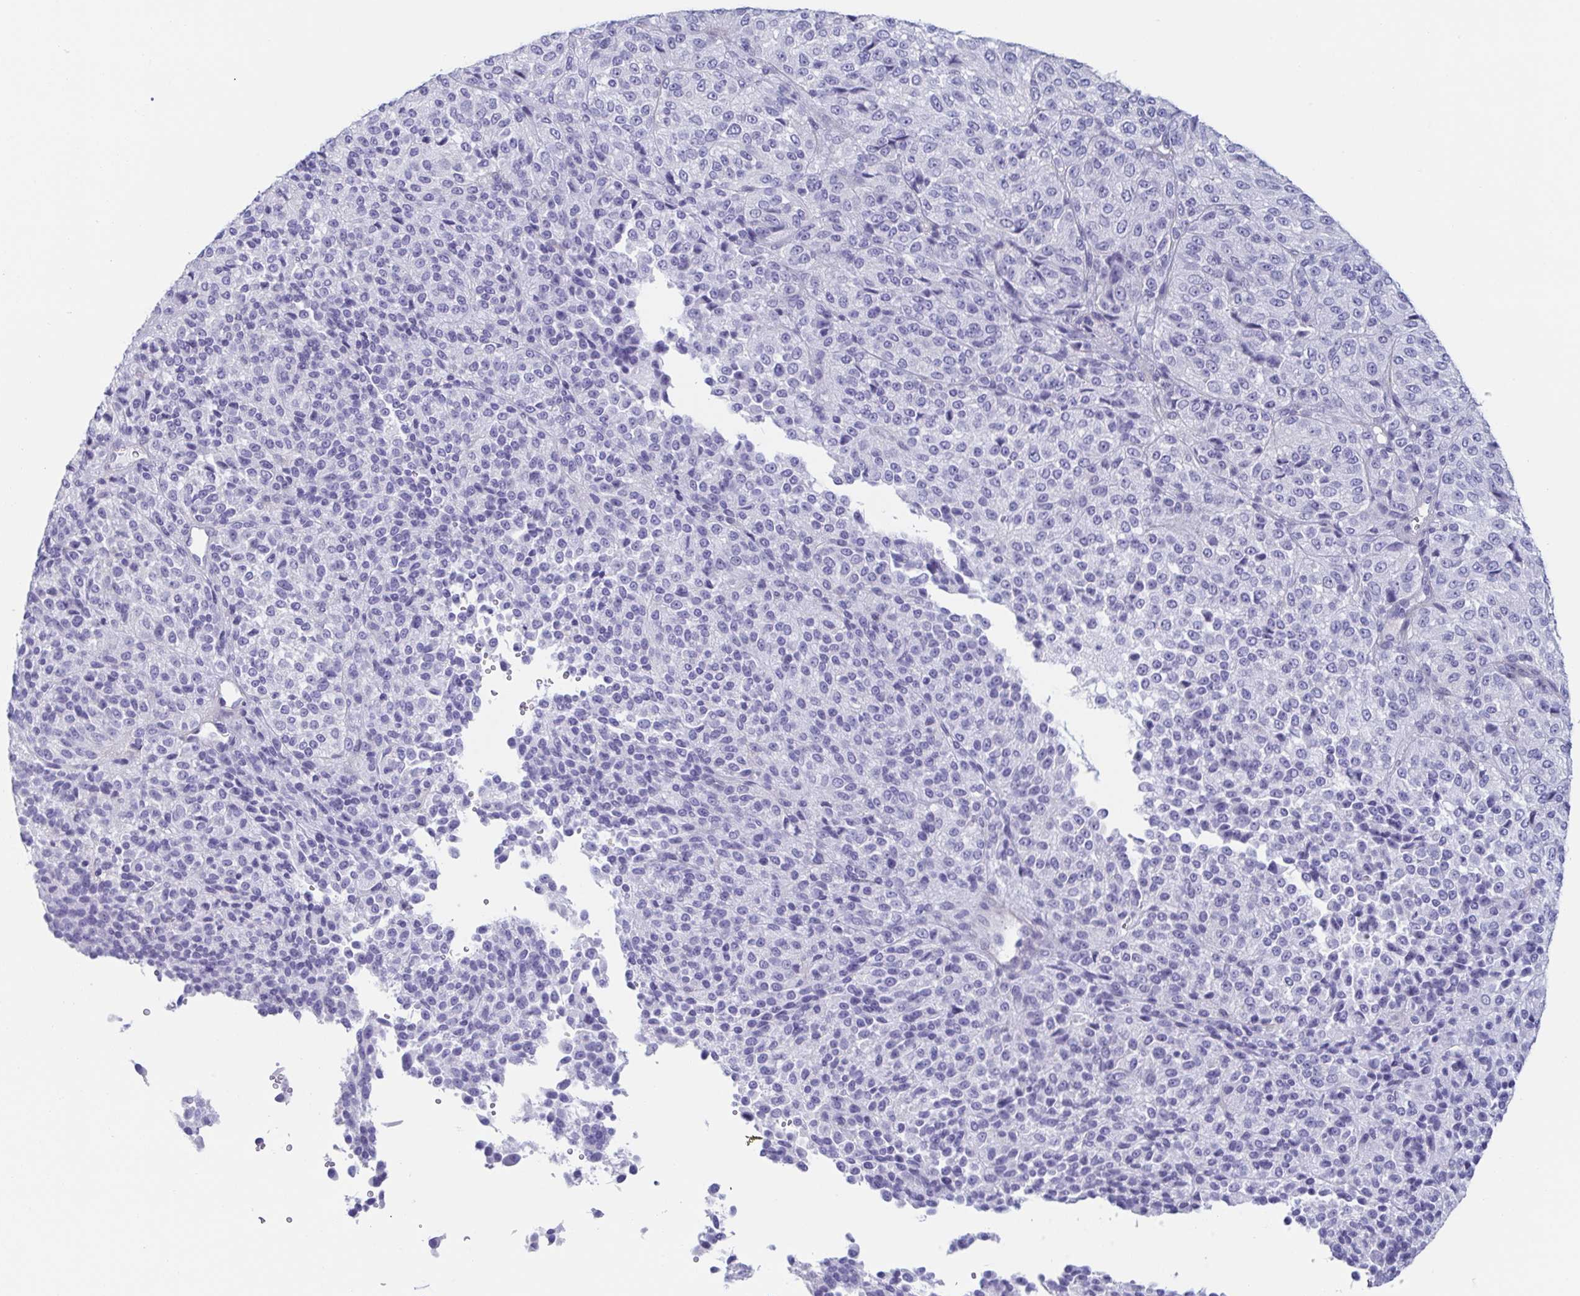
{"staining": {"intensity": "negative", "quantity": "none", "location": "none"}, "tissue": "melanoma", "cell_type": "Tumor cells", "image_type": "cancer", "snomed": [{"axis": "morphology", "description": "Malignant melanoma, Metastatic site"}, {"axis": "topography", "description": "Brain"}], "caption": "A micrograph of human melanoma is negative for staining in tumor cells.", "gene": "PRR4", "patient": {"sex": "female", "age": 56}}